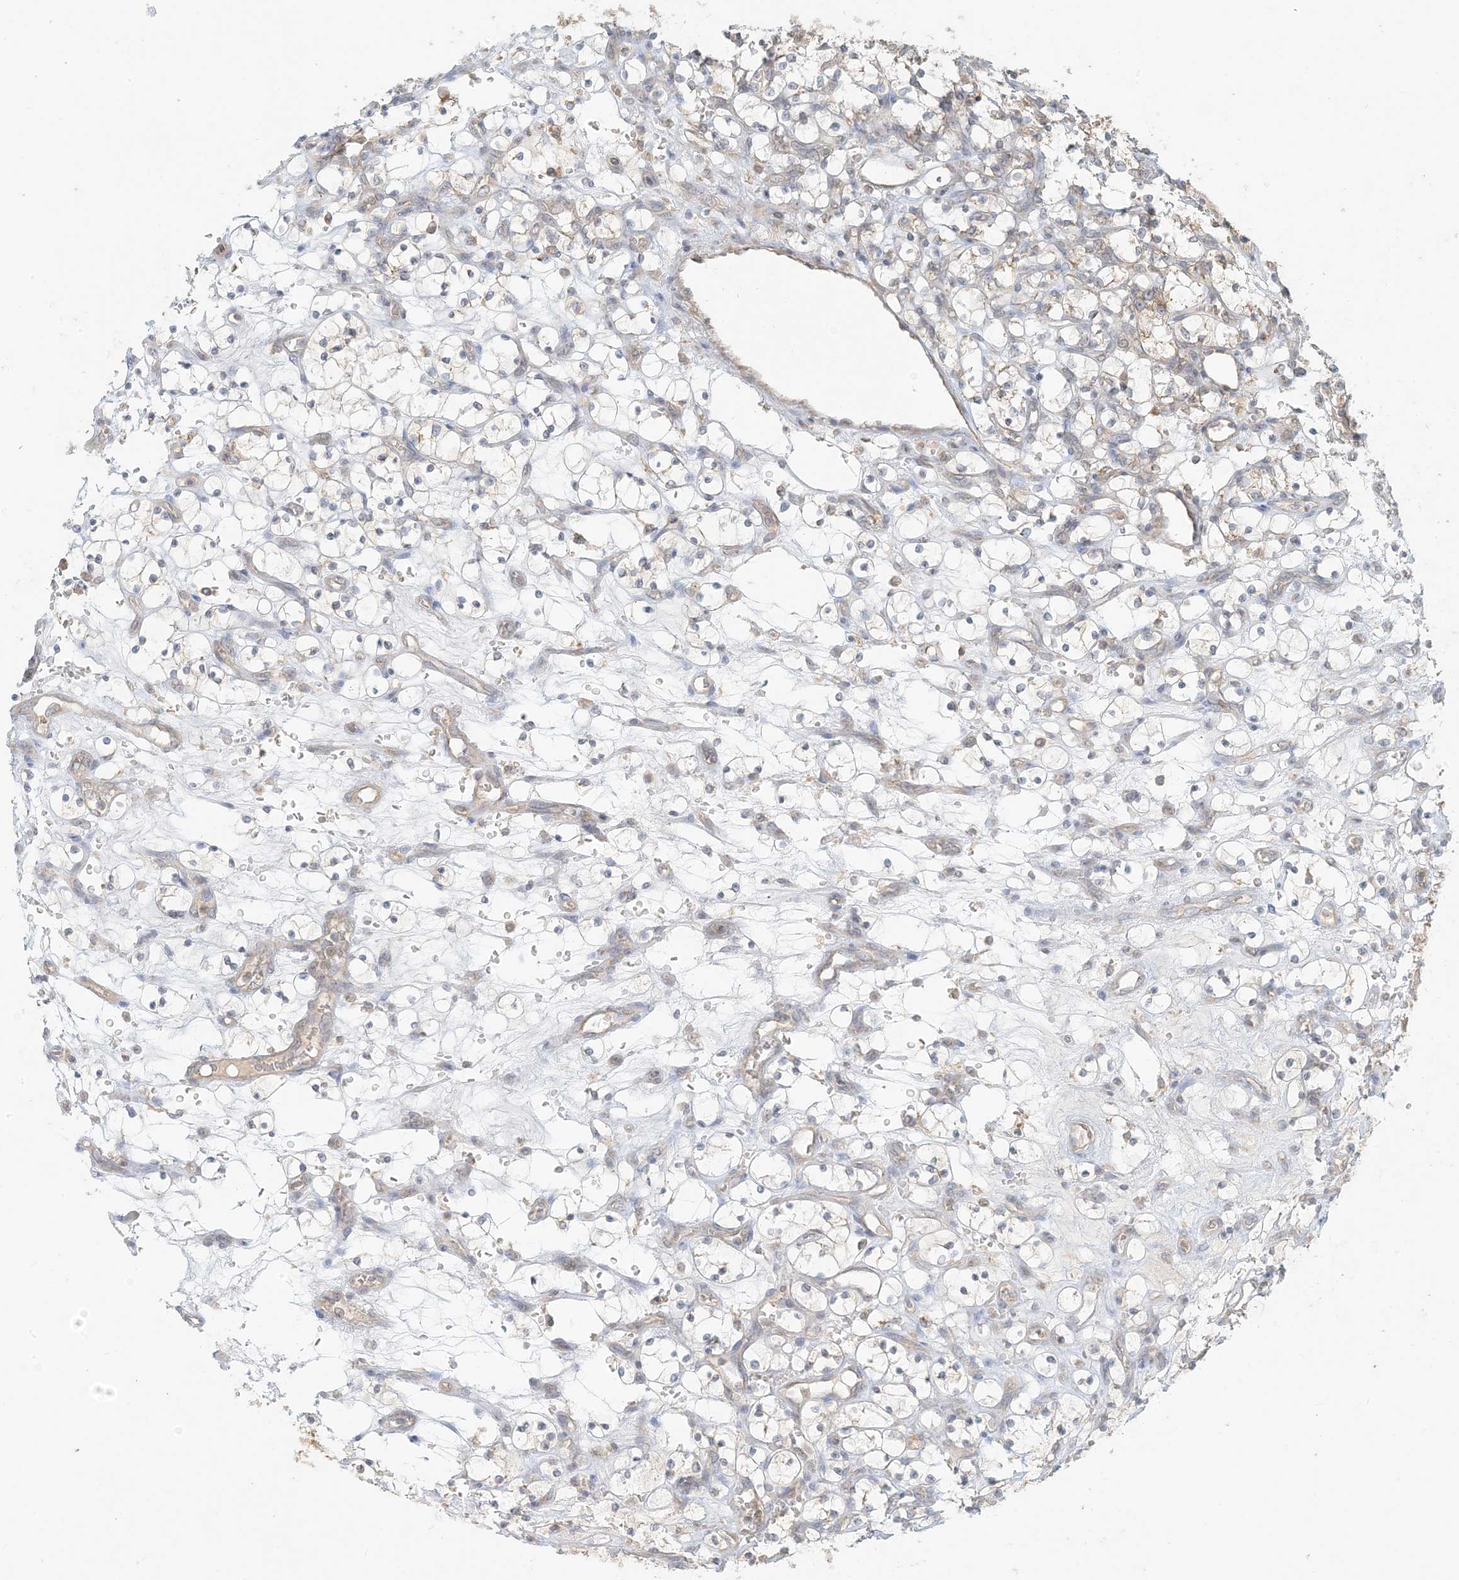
{"staining": {"intensity": "negative", "quantity": "none", "location": "none"}, "tissue": "renal cancer", "cell_type": "Tumor cells", "image_type": "cancer", "snomed": [{"axis": "morphology", "description": "Adenocarcinoma, NOS"}, {"axis": "topography", "description": "Kidney"}], "caption": "Adenocarcinoma (renal) was stained to show a protein in brown. There is no significant expression in tumor cells.", "gene": "MCOLN1", "patient": {"sex": "female", "age": 69}}